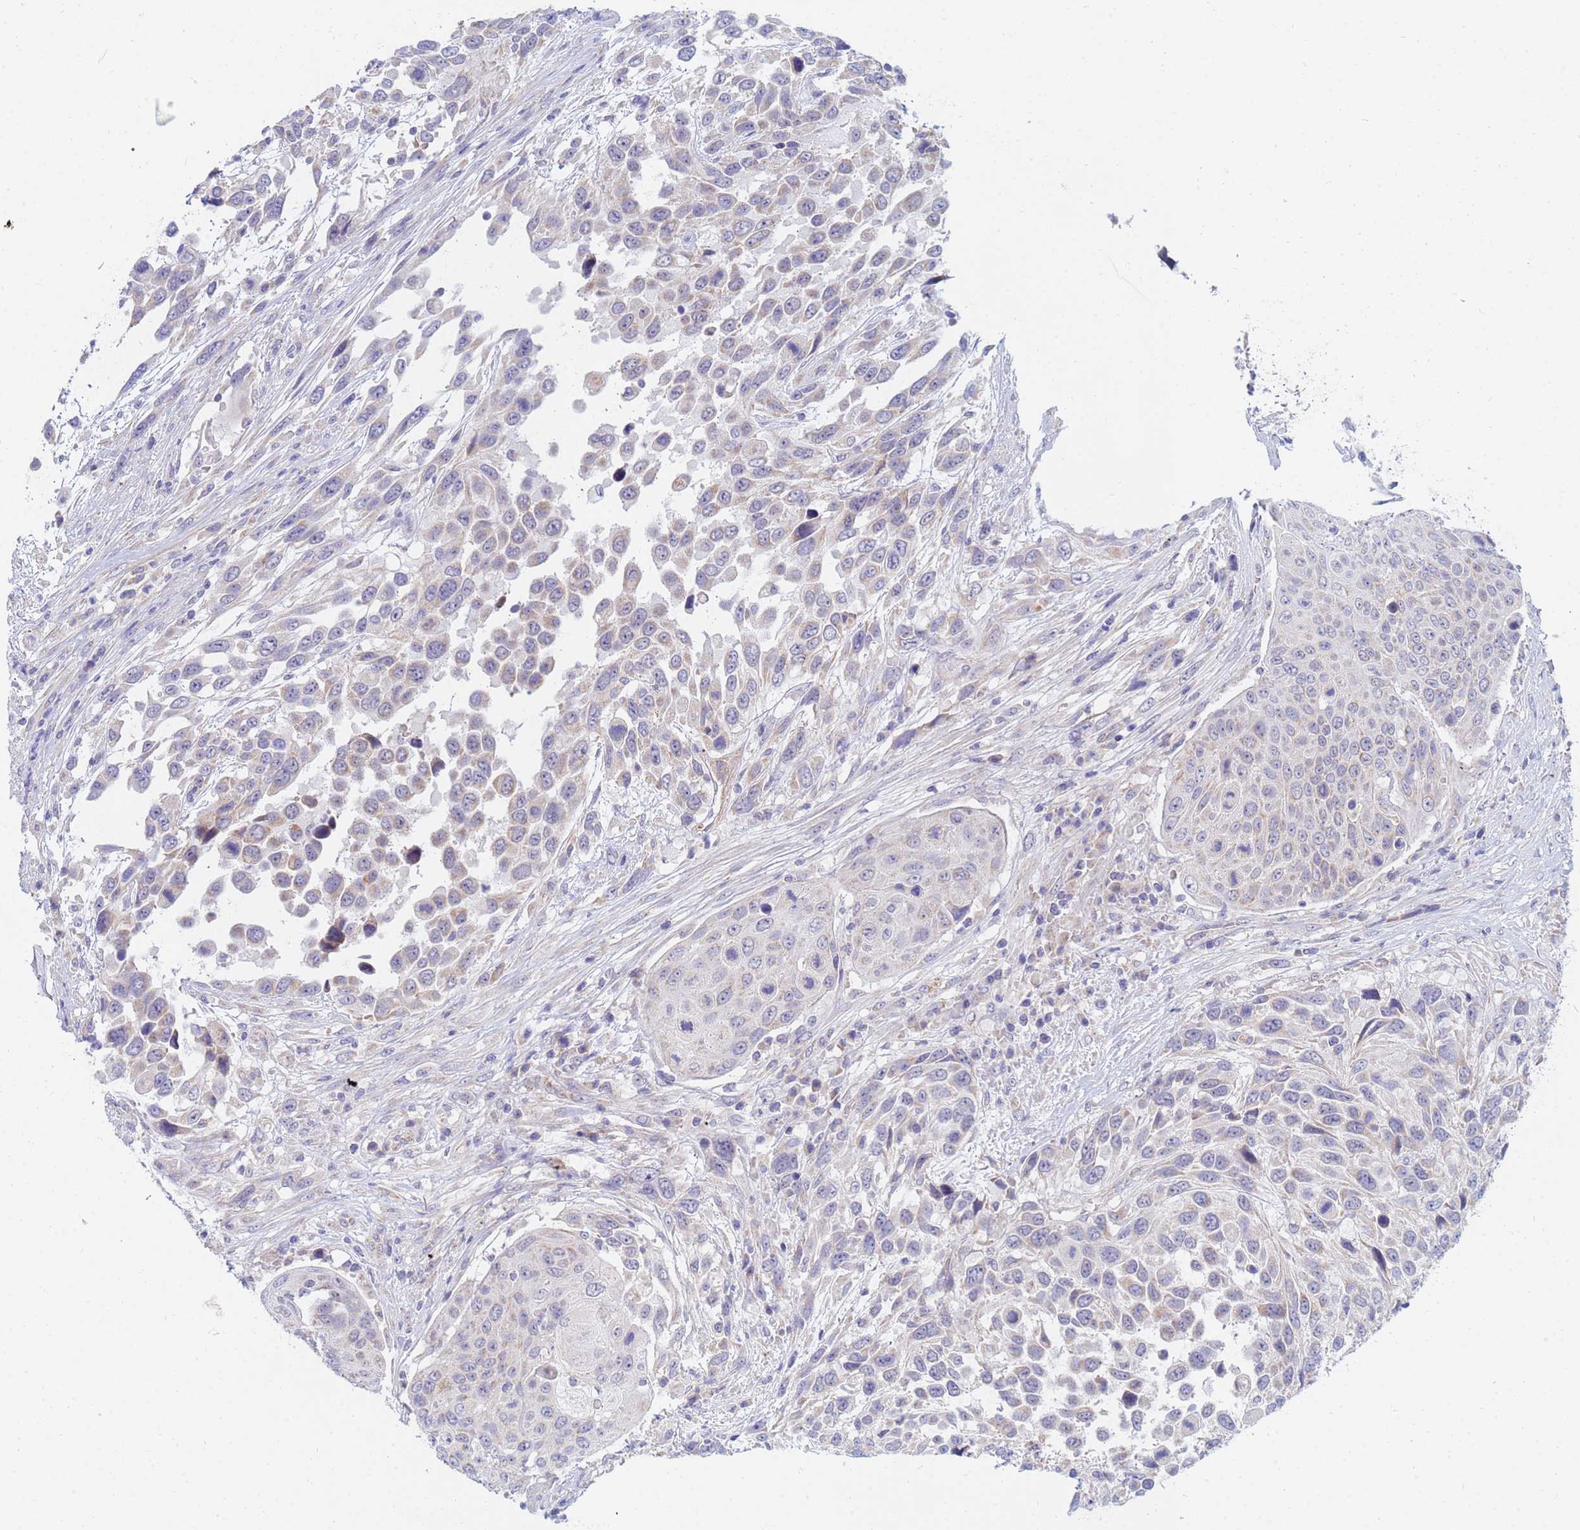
{"staining": {"intensity": "negative", "quantity": "none", "location": "none"}, "tissue": "urothelial cancer", "cell_type": "Tumor cells", "image_type": "cancer", "snomed": [{"axis": "morphology", "description": "Urothelial carcinoma, High grade"}, {"axis": "topography", "description": "Urinary bladder"}], "caption": "Urothelial carcinoma (high-grade) was stained to show a protein in brown. There is no significant positivity in tumor cells.", "gene": "SDR39U1", "patient": {"sex": "female", "age": 70}}